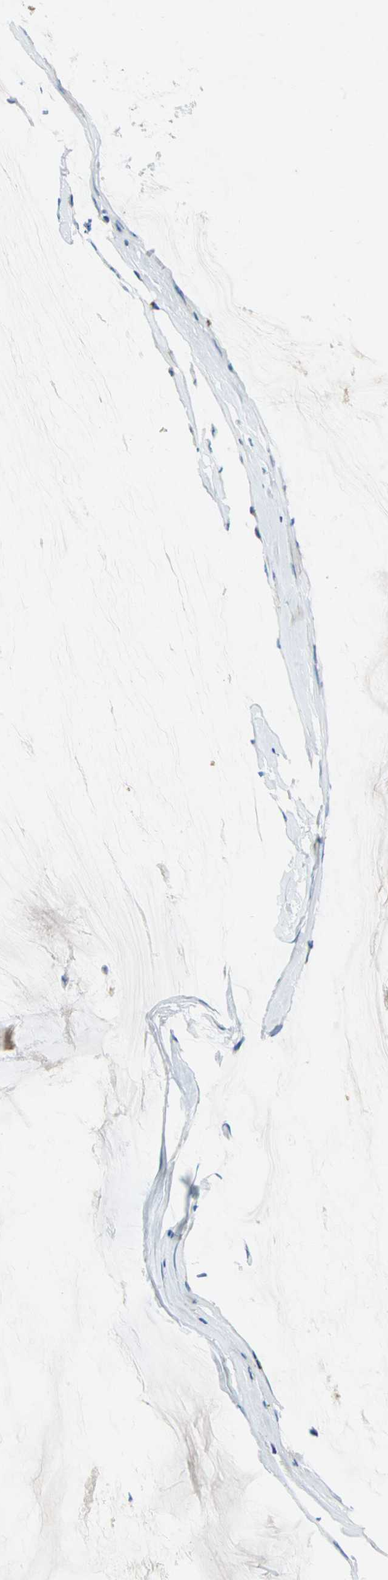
{"staining": {"intensity": "weak", "quantity": ">75%", "location": "cytoplasmic/membranous"}, "tissue": "ovarian cancer", "cell_type": "Tumor cells", "image_type": "cancer", "snomed": [{"axis": "morphology", "description": "Cystadenocarcinoma, mucinous, NOS"}, {"axis": "topography", "description": "Ovary"}], "caption": "Brown immunohistochemical staining in ovarian cancer displays weak cytoplasmic/membranous positivity in approximately >75% of tumor cells.", "gene": "ADAMTS5", "patient": {"sex": "female", "age": 39}}